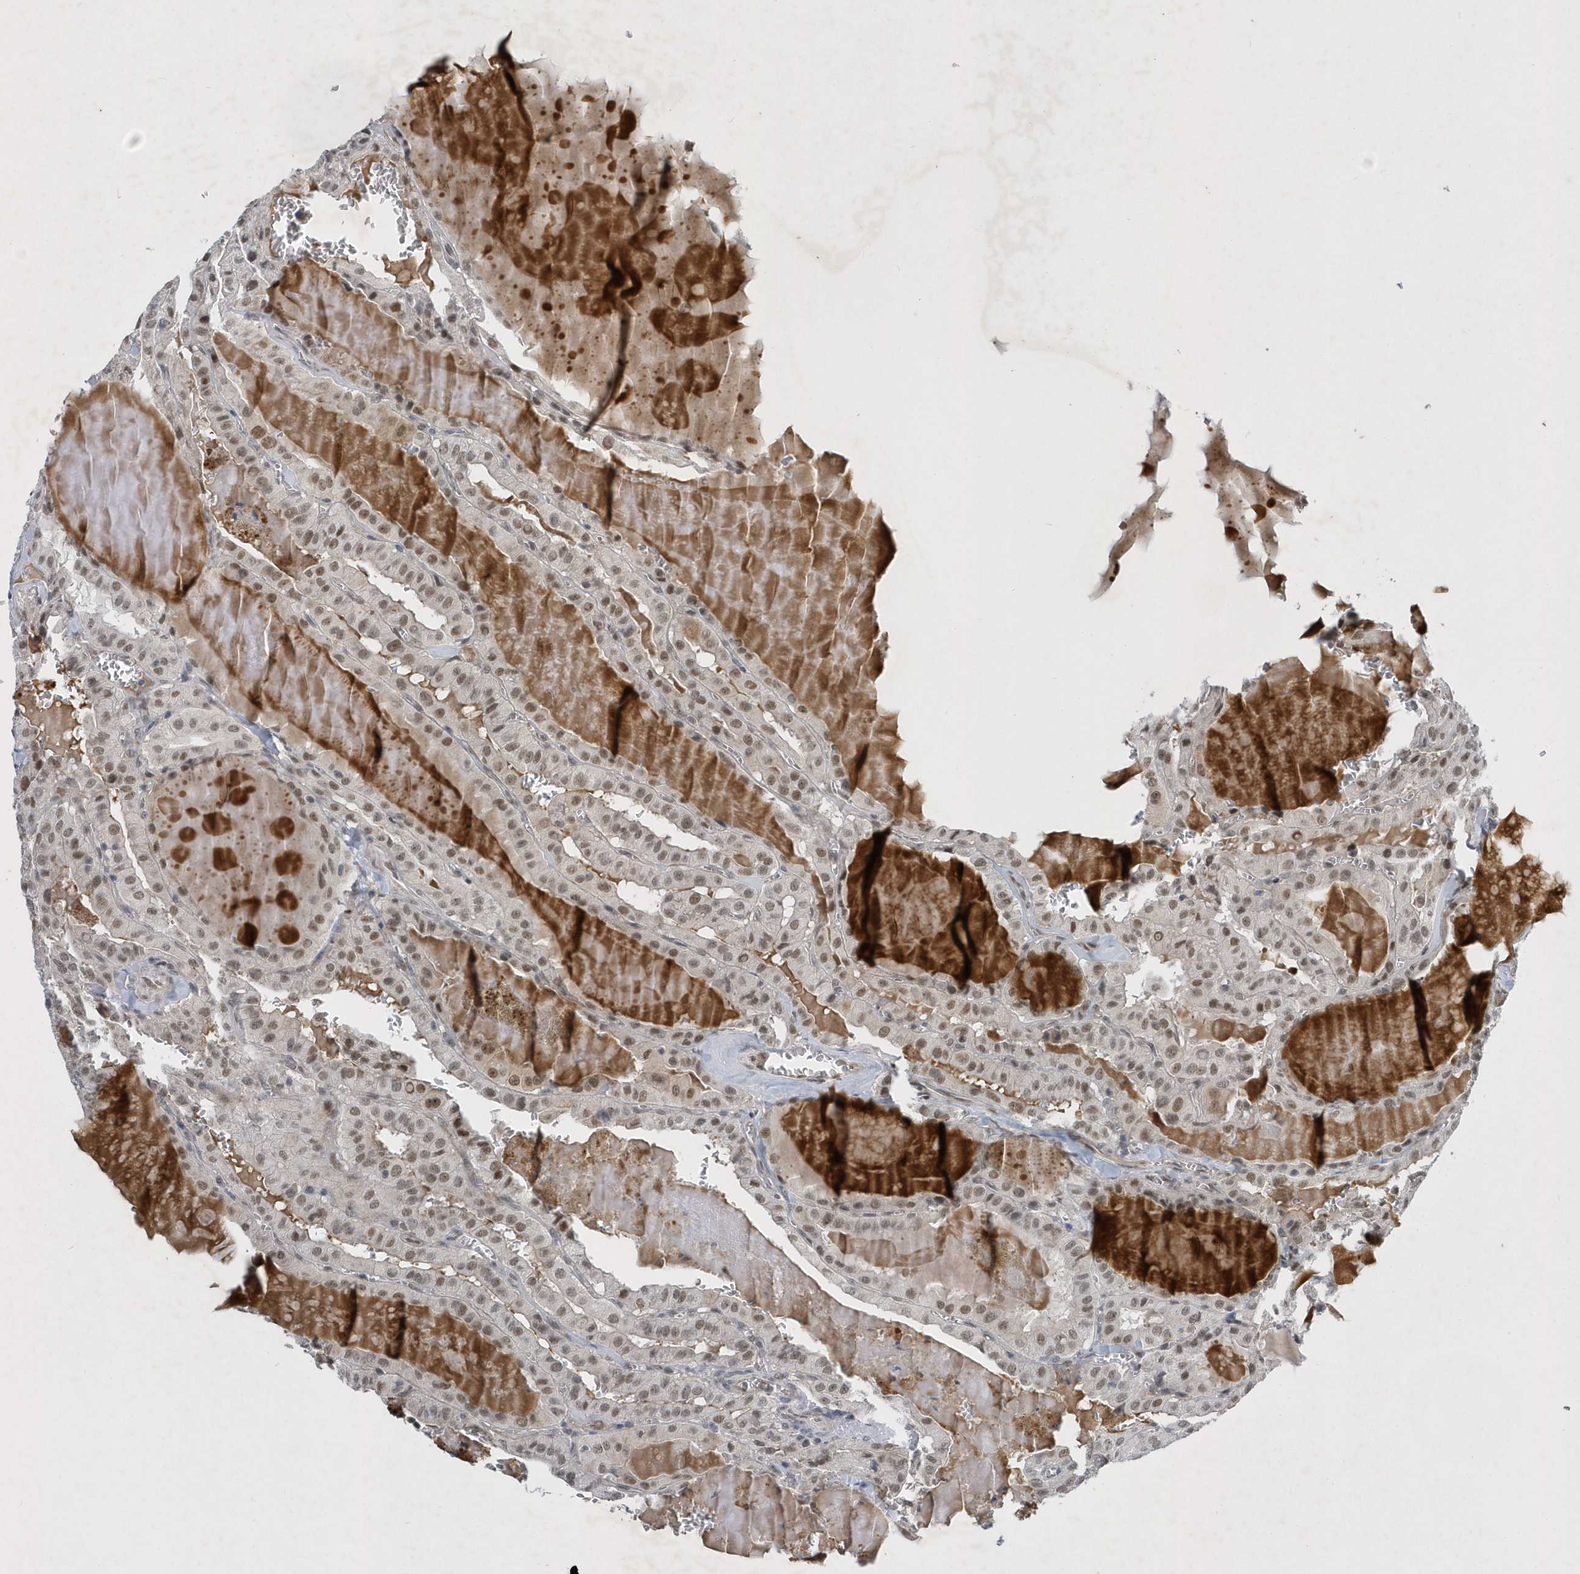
{"staining": {"intensity": "moderate", "quantity": ">75%", "location": "nuclear"}, "tissue": "thyroid cancer", "cell_type": "Tumor cells", "image_type": "cancer", "snomed": [{"axis": "morphology", "description": "Papillary adenocarcinoma, NOS"}, {"axis": "topography", "description": "Thyroid gland"}], "caption": "Protein staining displays moderate nuclear expression in about >75% of tumor cells in thyroid papillary adenocarcinoma. (brown staining indicates protein expression, while blue staining denotes nuclei).", "gene": "FAM217A", "patient": {"sex": "male", "age": 52}}